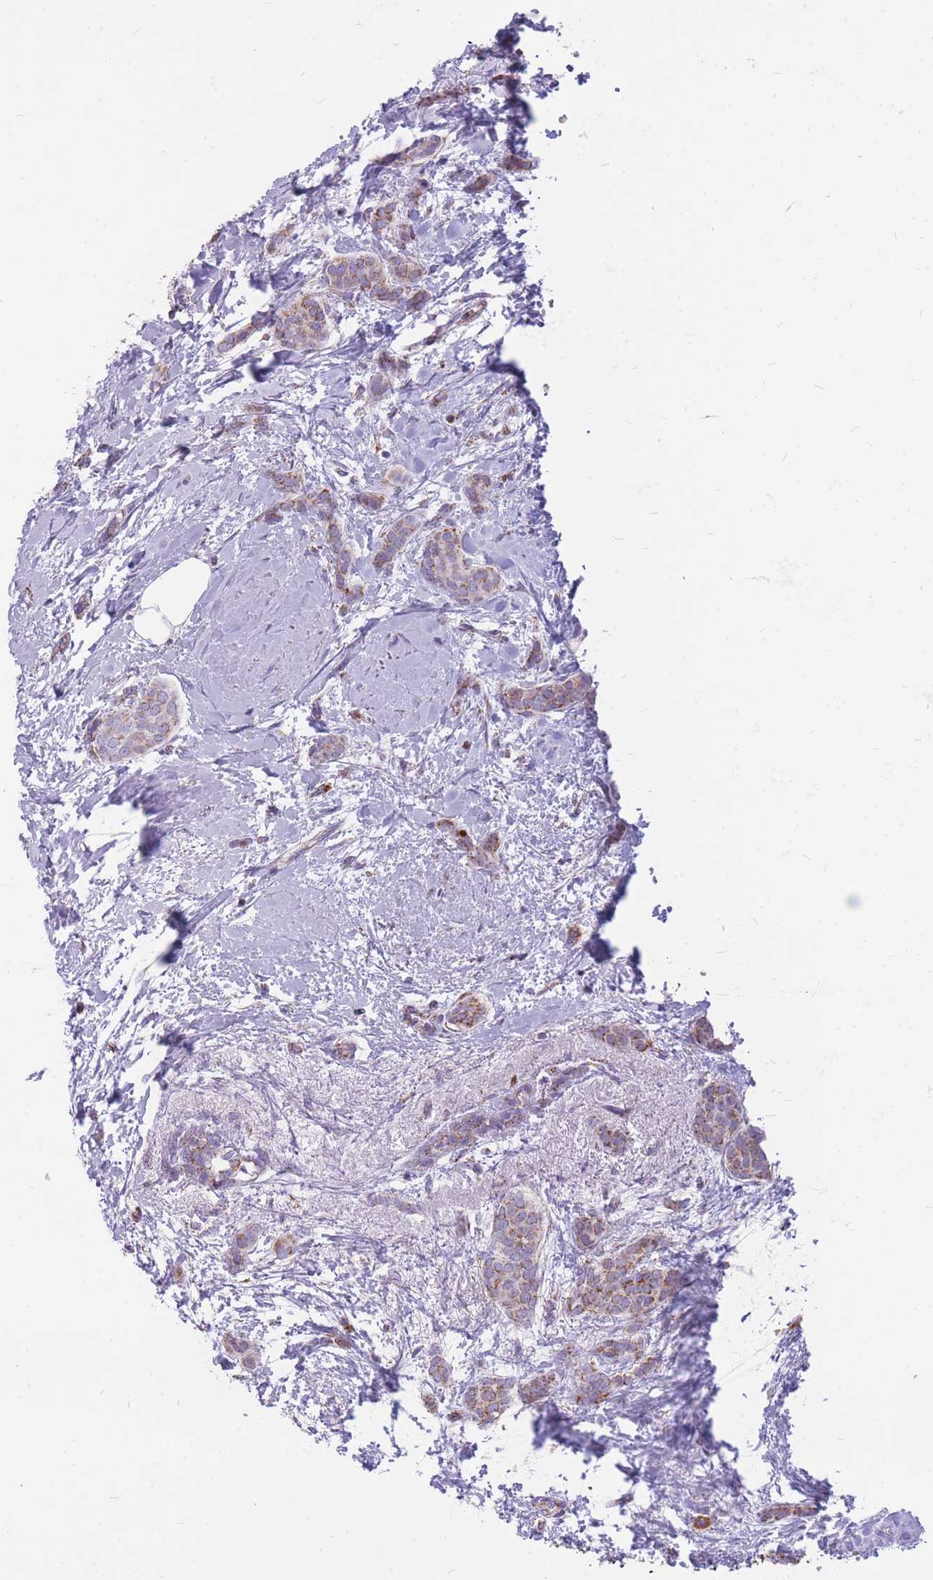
{"staining": {"intensity": "moderate", "quantity": ">75%", "location": "cytoplasmic/membranous"}, "tissue": "breast cancer", "cell_type": "Tumor cells", "image_type": "cancer", "snomed": [{"axis": "morphology", "description": "Duct carcinoma"}, {"axis": "topography", "description": "Breast"}], "caption": "Tumor cells display moderate cytoplasmic/membranous positivity in approximately >75% of cells in breast invasive ductal carcinoma. Nuclei are stained in blue.", "gene": "PCSK1", "patient": {"sex": "female", "age": 72}}